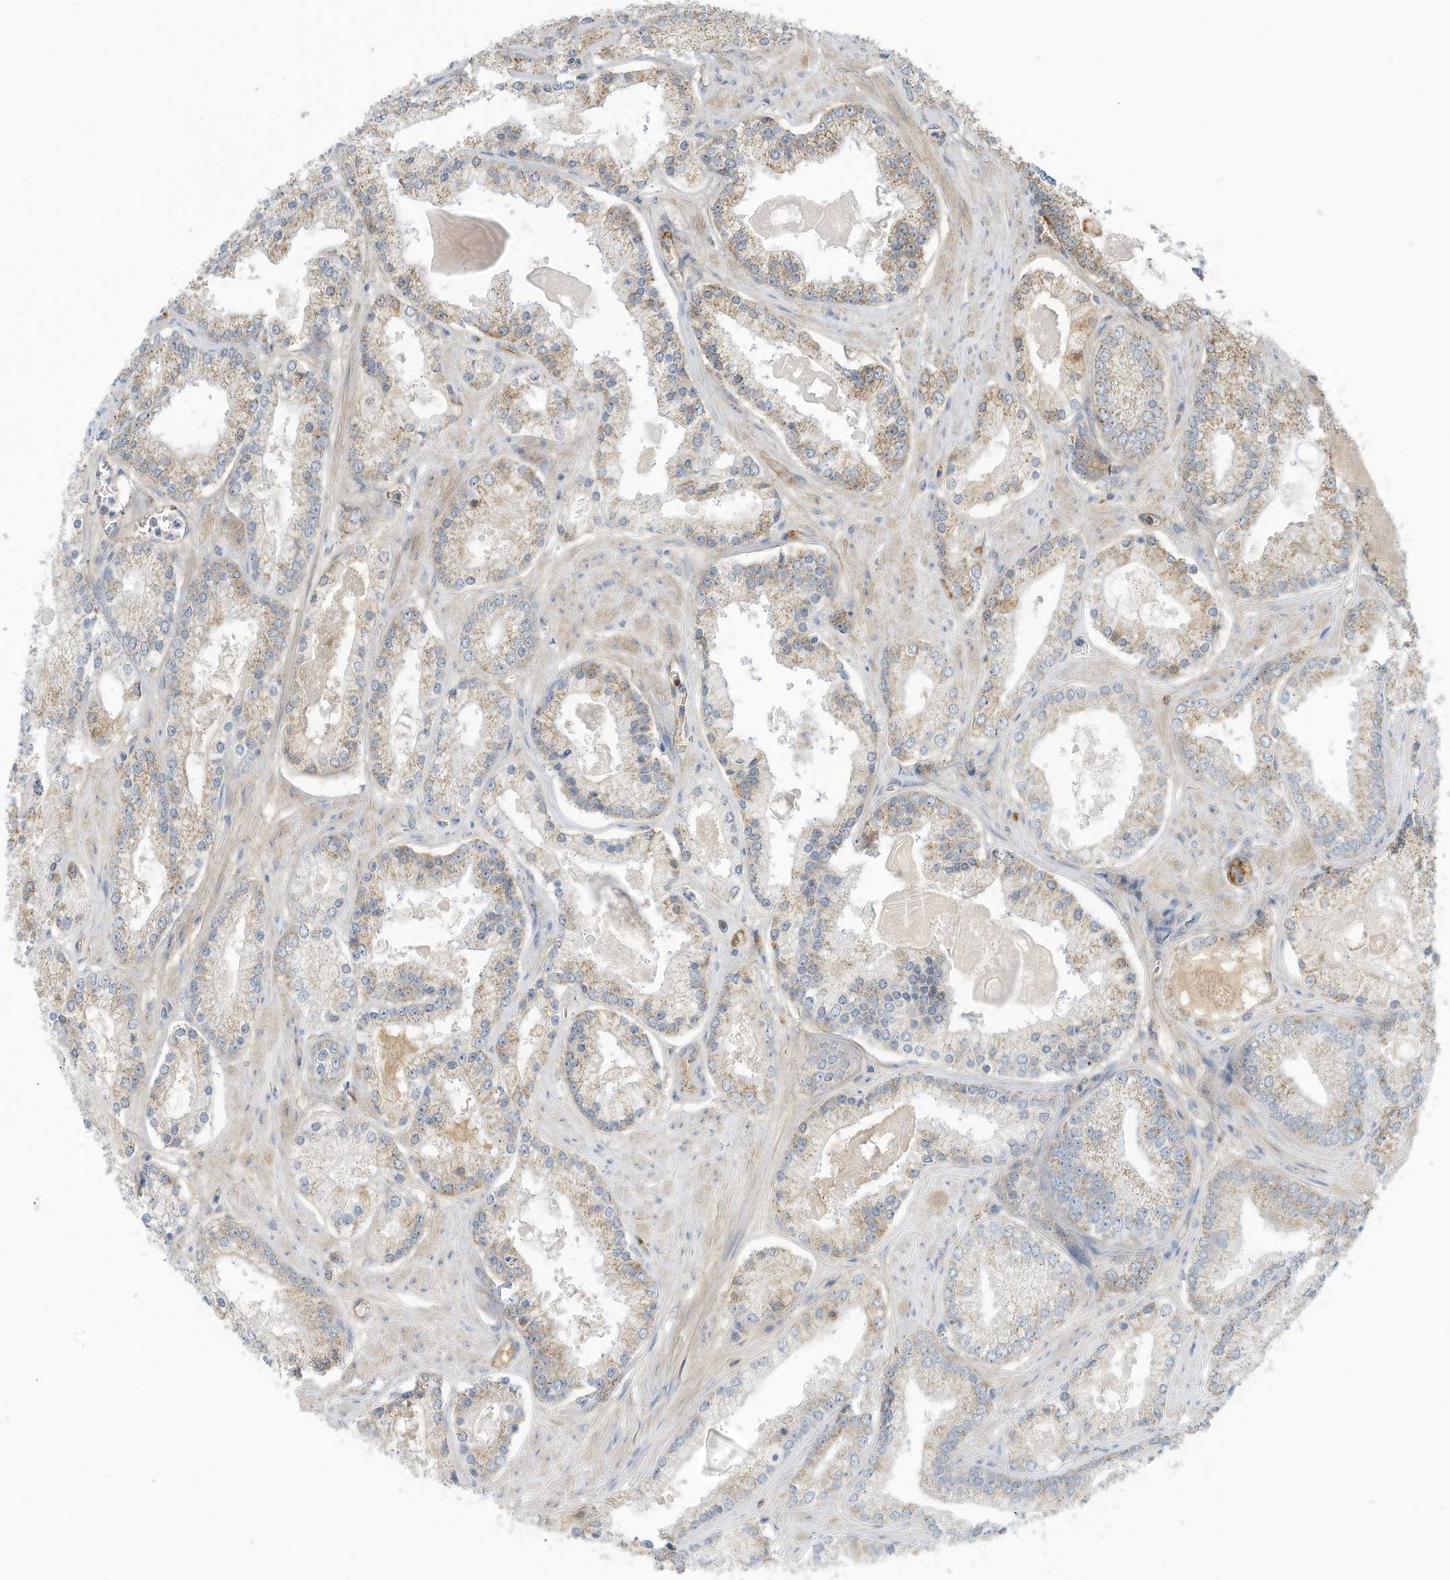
{"staining": {"intensity": "weak", "quantity": "25%-75%", "location": "cytoplasmic/membranous"}, "tissue": "prostate cancer", "cell_type": "Tumor cells", "image_type": "cancer", "snomed": [{"axis": "morphology", "description": "Adenocarcinoma, Low grade"}, {"axis": "topography", "description": "Prostate"}], "caption": "Brown immunohistochemical staining in human prostate cancer demonstrates weak cytoplasmic/membranous staining in about 25%-75% of tumor cells.", "gene": "NLN", "patient": {"sex": "male", "age": 54}}